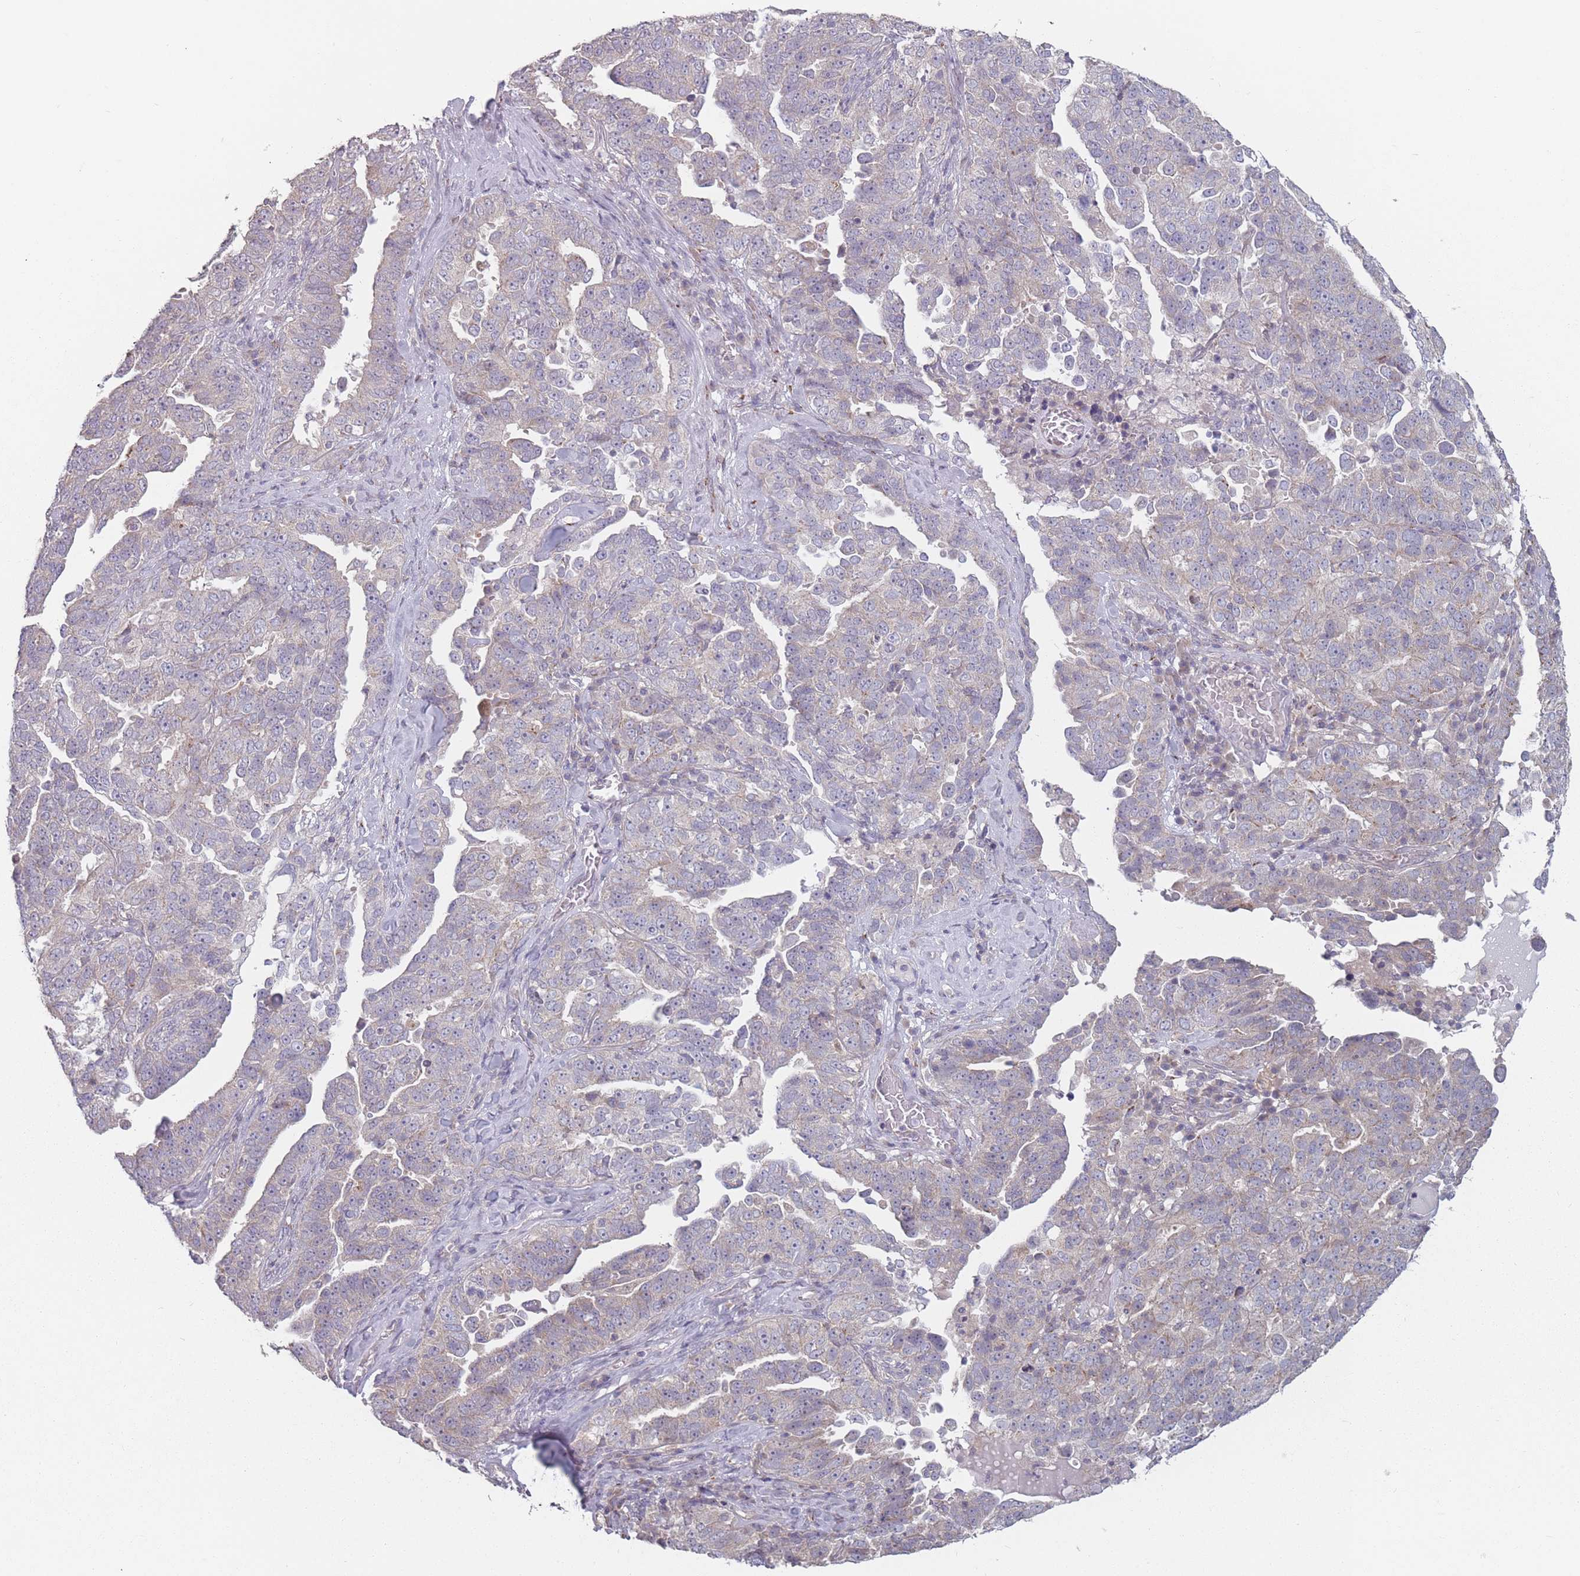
{"staining": {"intensity": "negative", "quantity": "none", "location": "none"}, "tissue": "ovarian cancer", "cell_type": "Tumor cells", "image_type": "cancer", "snomed": [{"axis": "morphology", "description": "Carcinoma, endometroid"}, {"axis": "topography", "description": "Ovary"}], "caption": "Immunohistochemical staining of human ovarian cancer (endometroid carcinoma) shows no significant positivity in tumor cells.", "gene": "AKAIN1", "patient": {"sex": "female", "age": 62}}